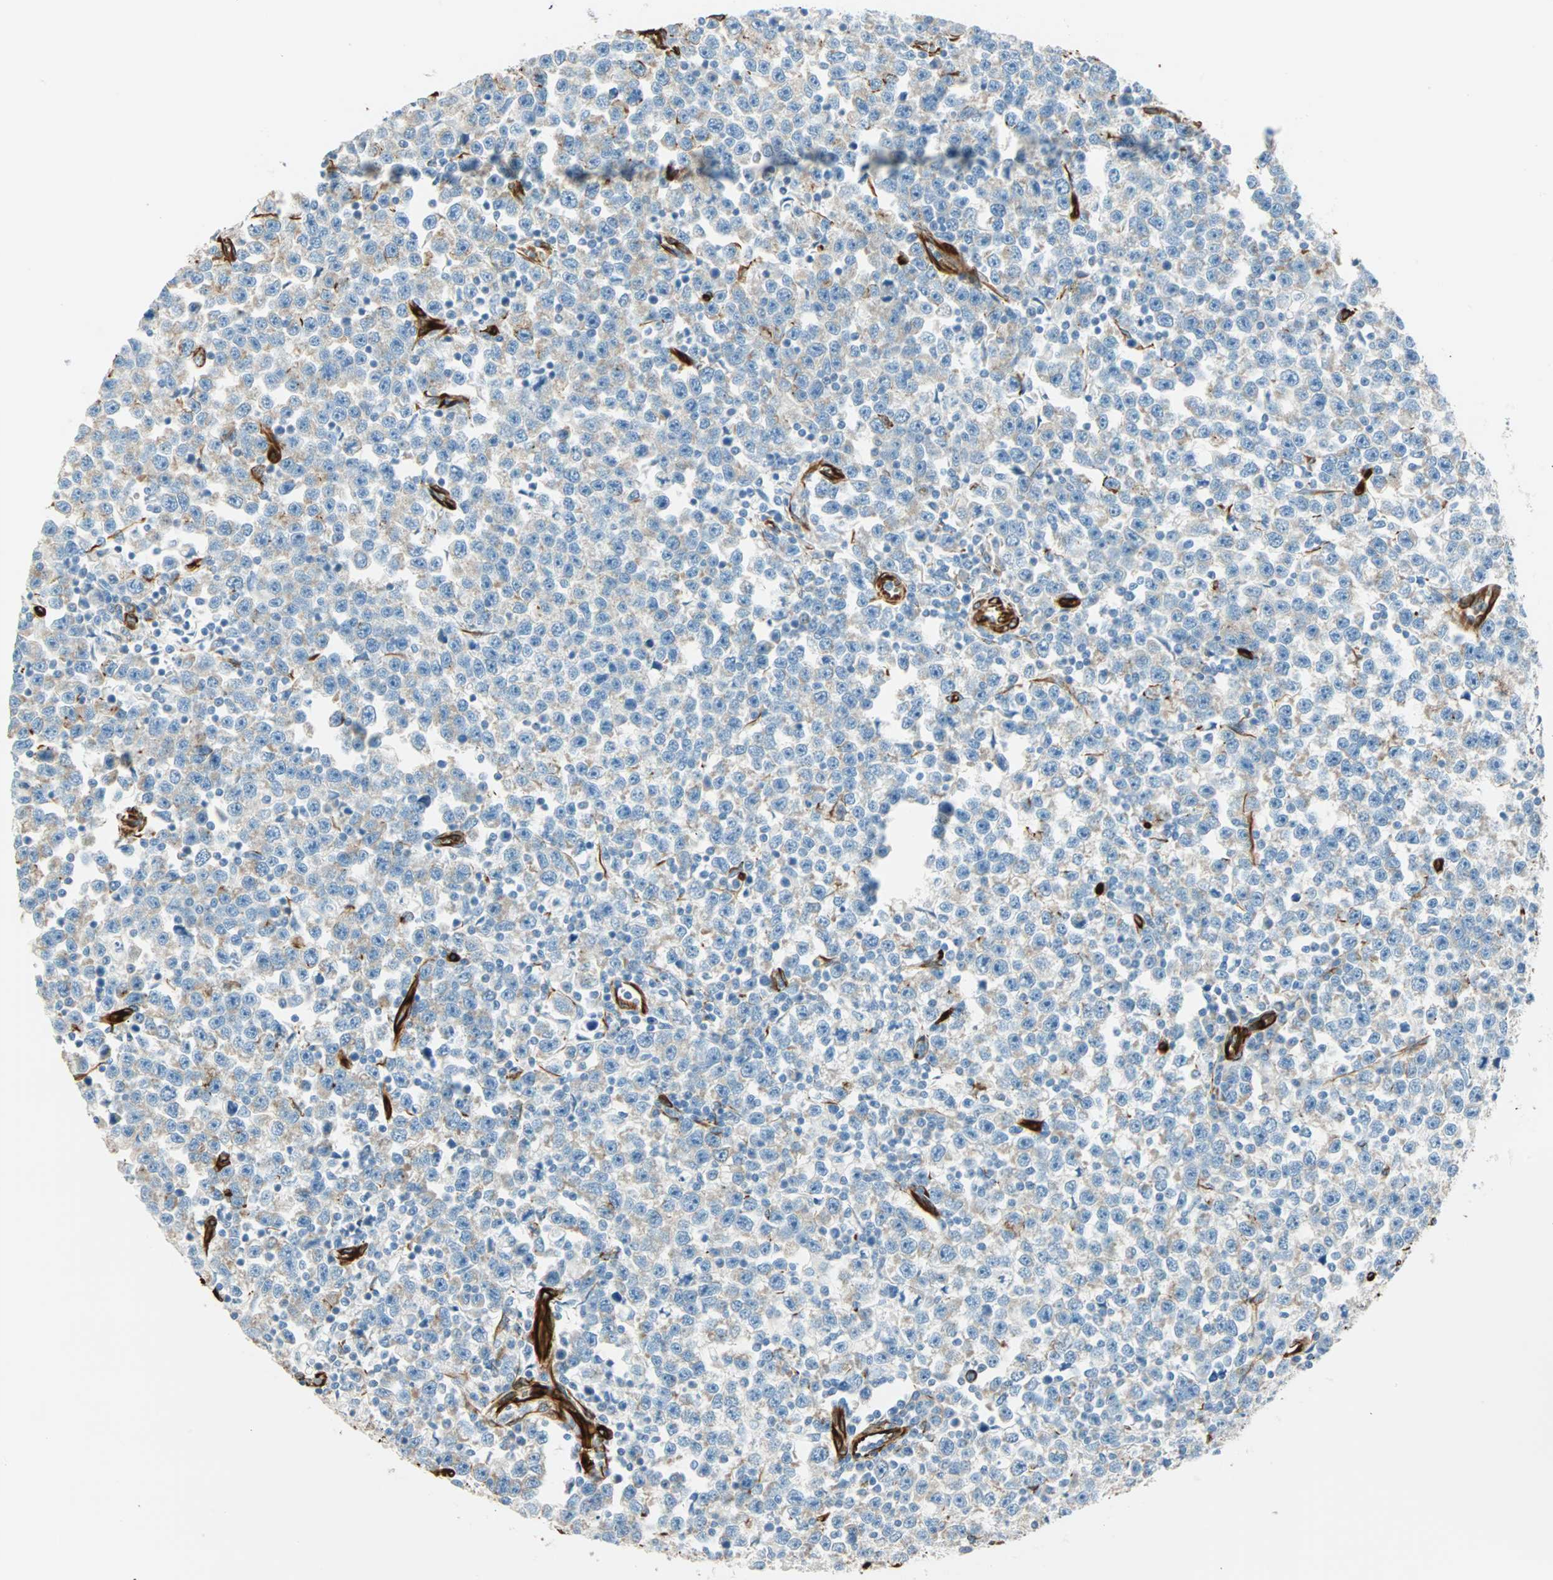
{"staining": {"intensity": "negative", "quantity": "none", "location": "none"}, "tissue": "testis cancer", "cell_type": "Tumor cells", "image_type": "cancer", "snomed": [{"axis": "morphology", "description": "Seminoma, NOS"}, {"axis": "topography", "description": "Testis"}], "caption": "Immunohistochemistry of testis seminoma exhibits no expression in tumor cells. The staining is performed using DAB (3,3'-diaminobenzidine) brown chromogen with nuclei counter-stained in using hematoxylin.", "gene": "NES", "patient": {"sex": "male", "age": 43}}